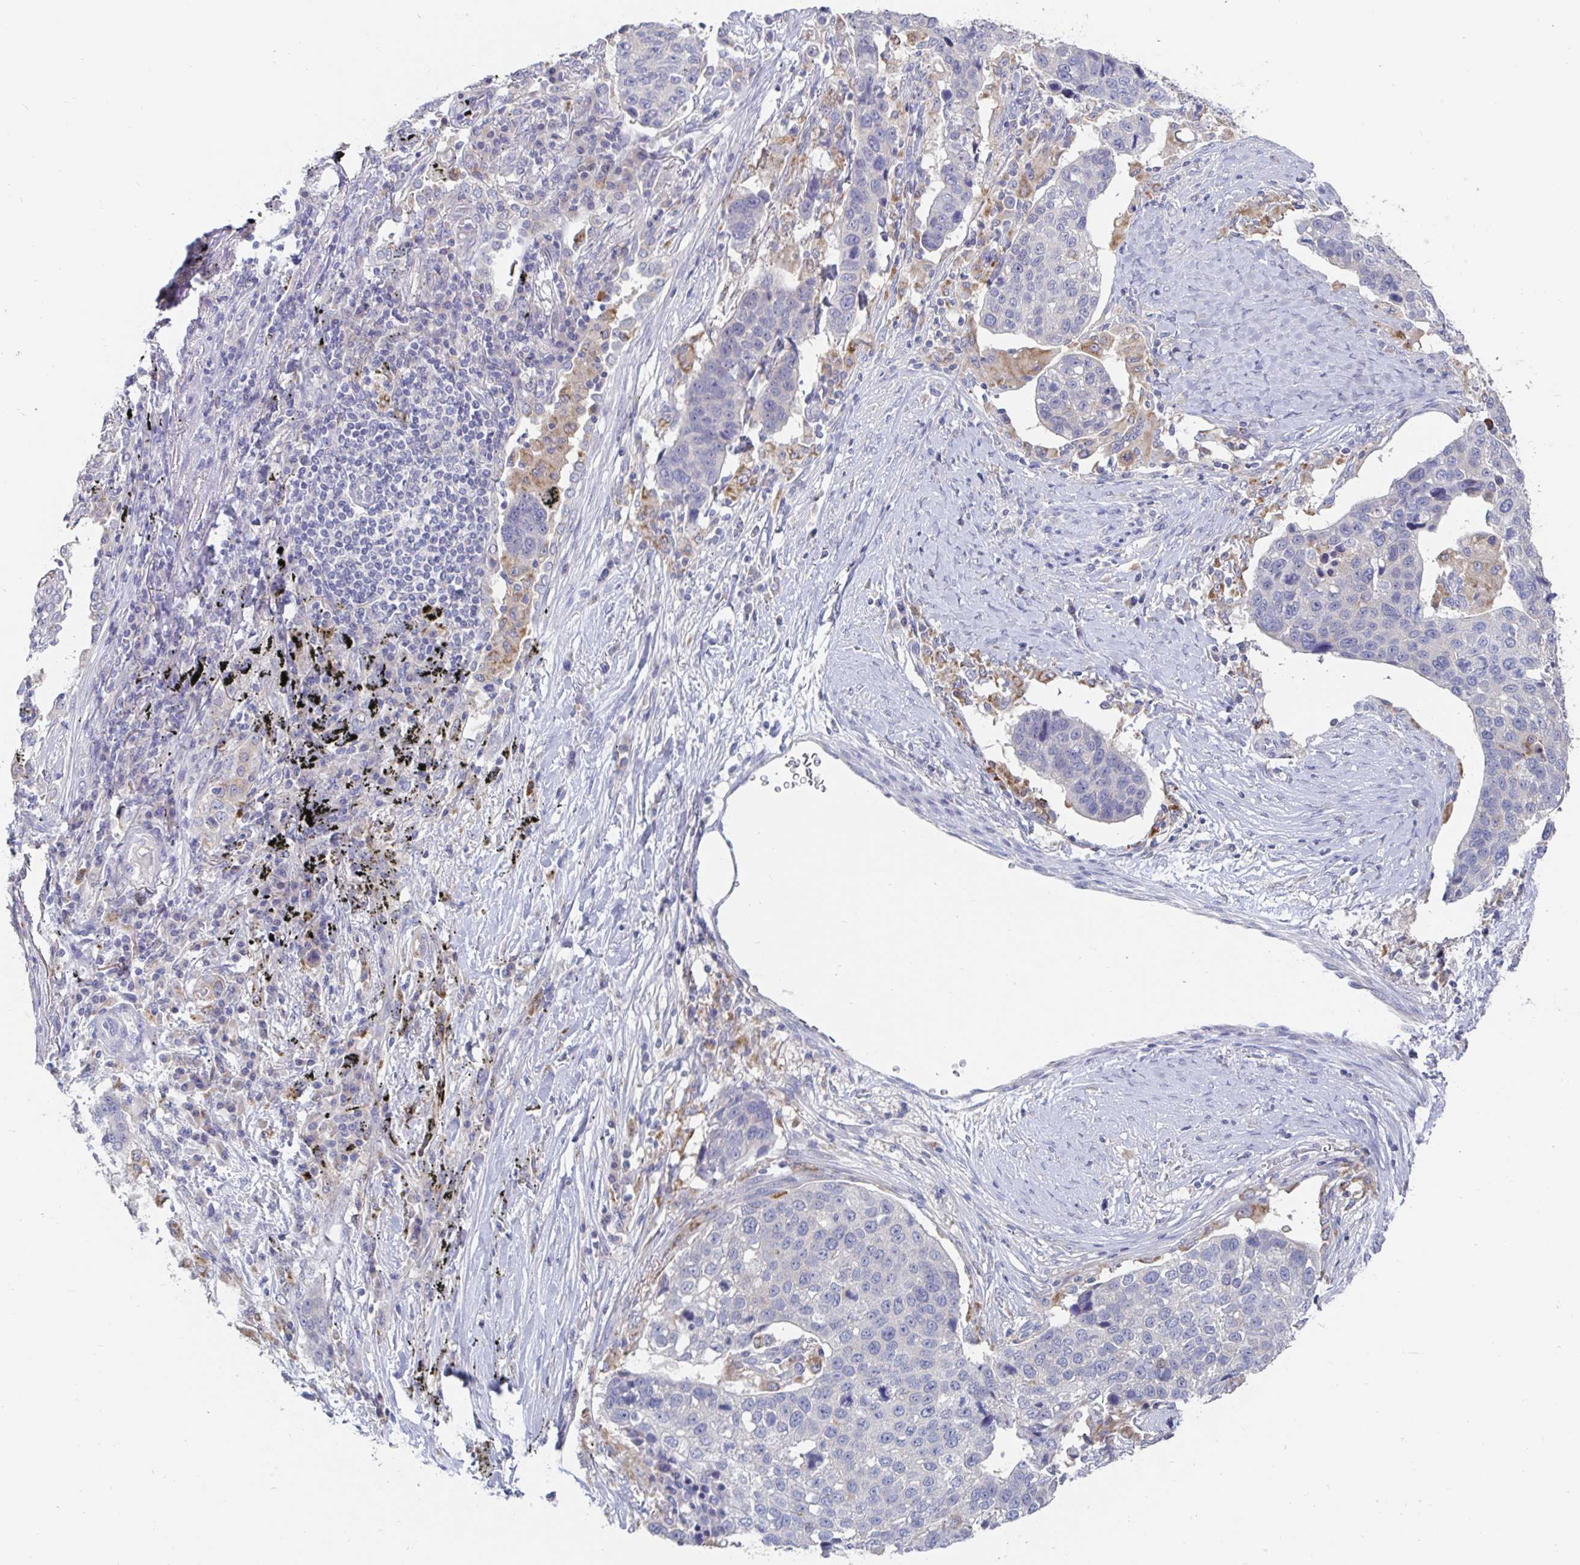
{"staining": {"intensity": "negative", "quantity": "none", "location": "none"}, "tissue": "lung cancer", "cell_type": "Tumor cells", "image_type": "cancer", "snomed": [{"axis": "morphology", "description": "Squamous cell carcinoma, NOS"}, {"axis": "topography", "description": "Lymph node"}, {"axis": "topography", "description": "Lung"}], "caption": "This is an immunohistochemistry (IHC) histopathology image of lung cancer (squamous cell carcinoma). There is no expression in tumor cells.", "gene": "SPPL3", "patient": {"sex": "male", "age": 61}}